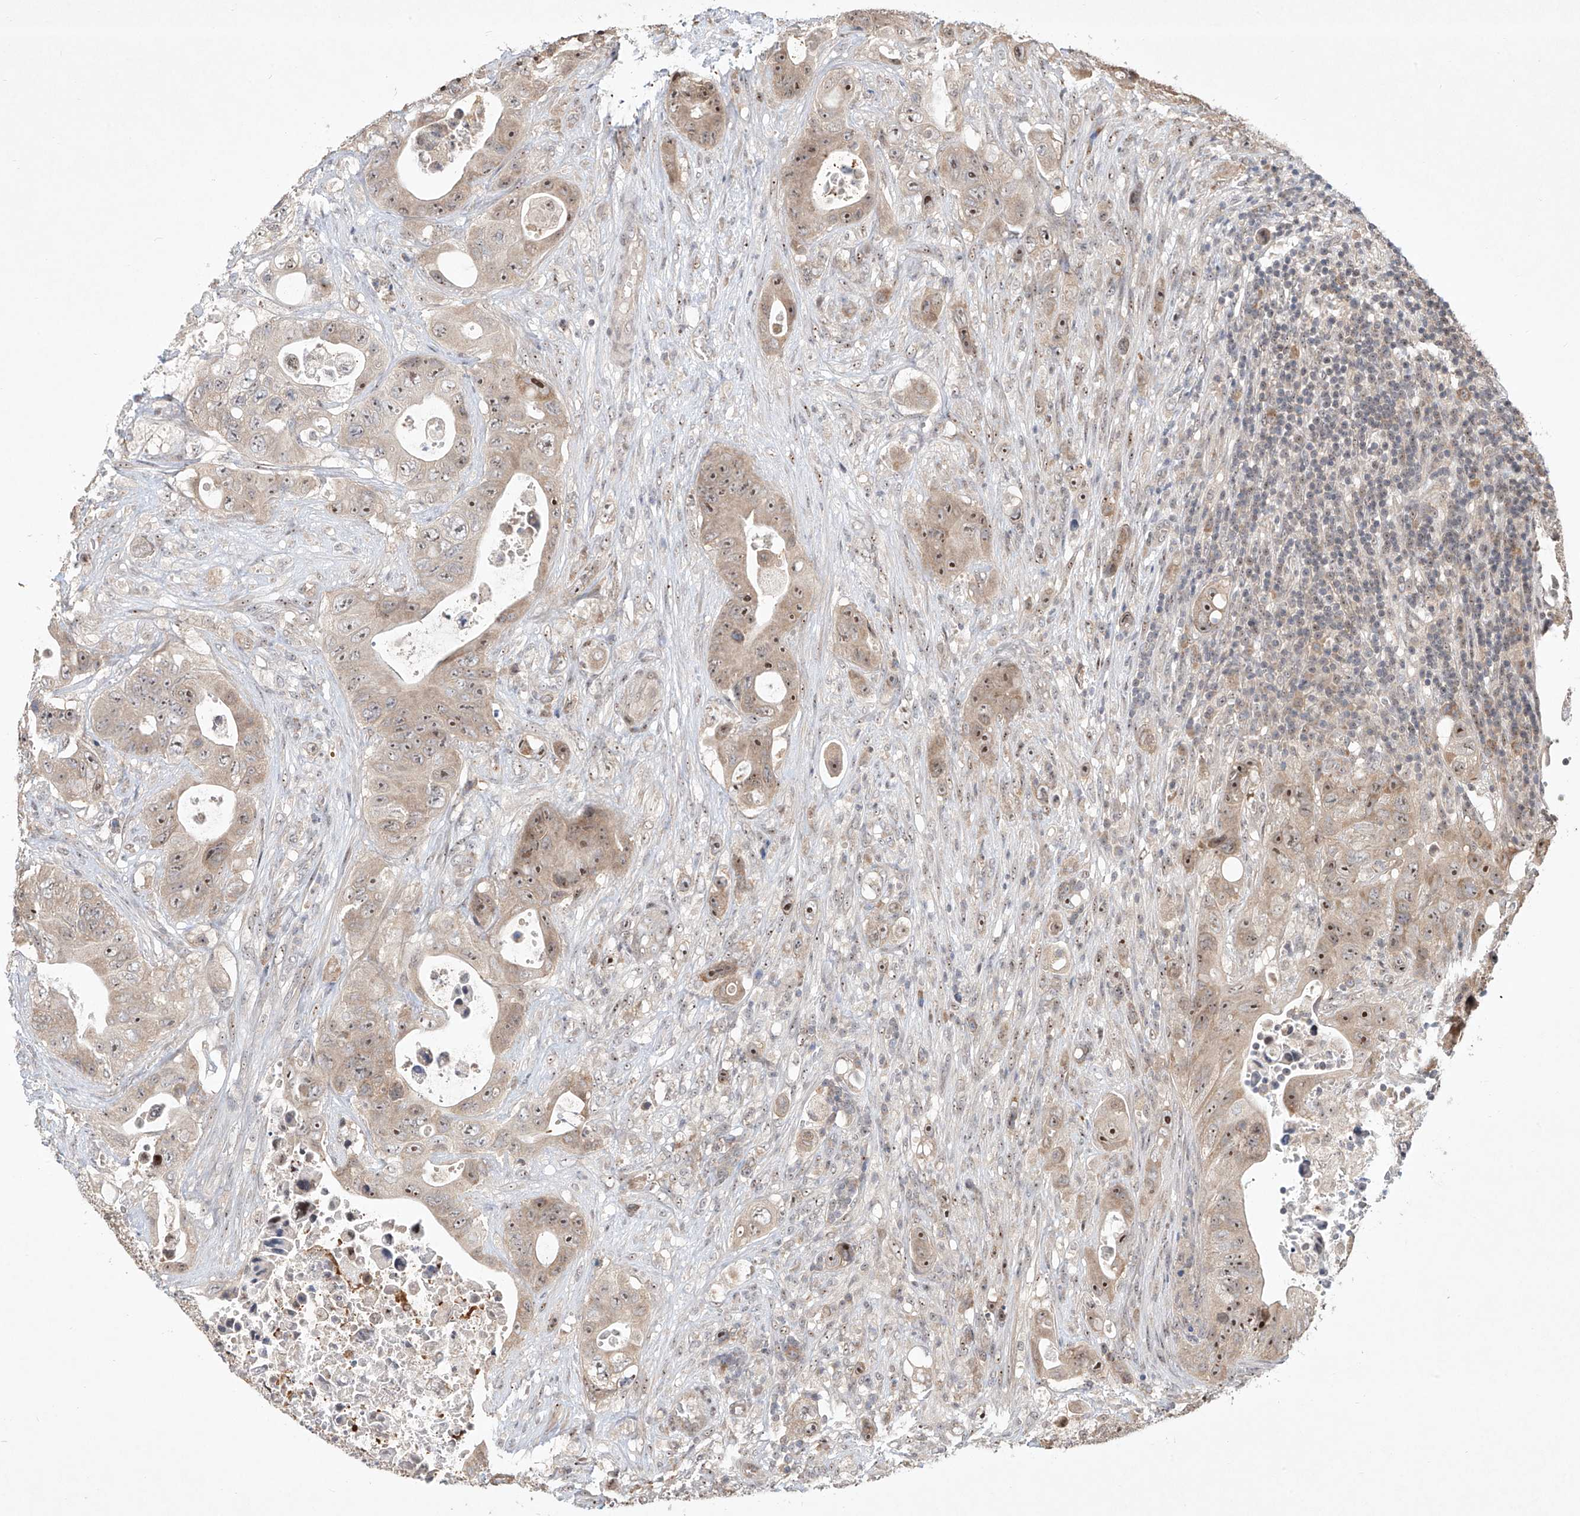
{"staining": {"intensity": "moderate", "quantity": ">75%", "location": "cytoplasmic/membranous,nuclear"}, "tissue": "colorectal cancer", "cell_type": "Tumor cells", "image_type": "cancer", "snomed": [{"axis": "morphology", "description": "Adenocarcinoma, NOS"}, {"axis": "topography", "description": "Colon"}], "caption": "Protein staining of colorectal cancer tissue displays moderate cytoplasmic/membranous and nuclear staining in about >75% of tumor cells. (Brightfield microscopy of DAB IHC at high magnification).", "gene": "TASP1", "patient": {"sex": "female", "age": 46}}